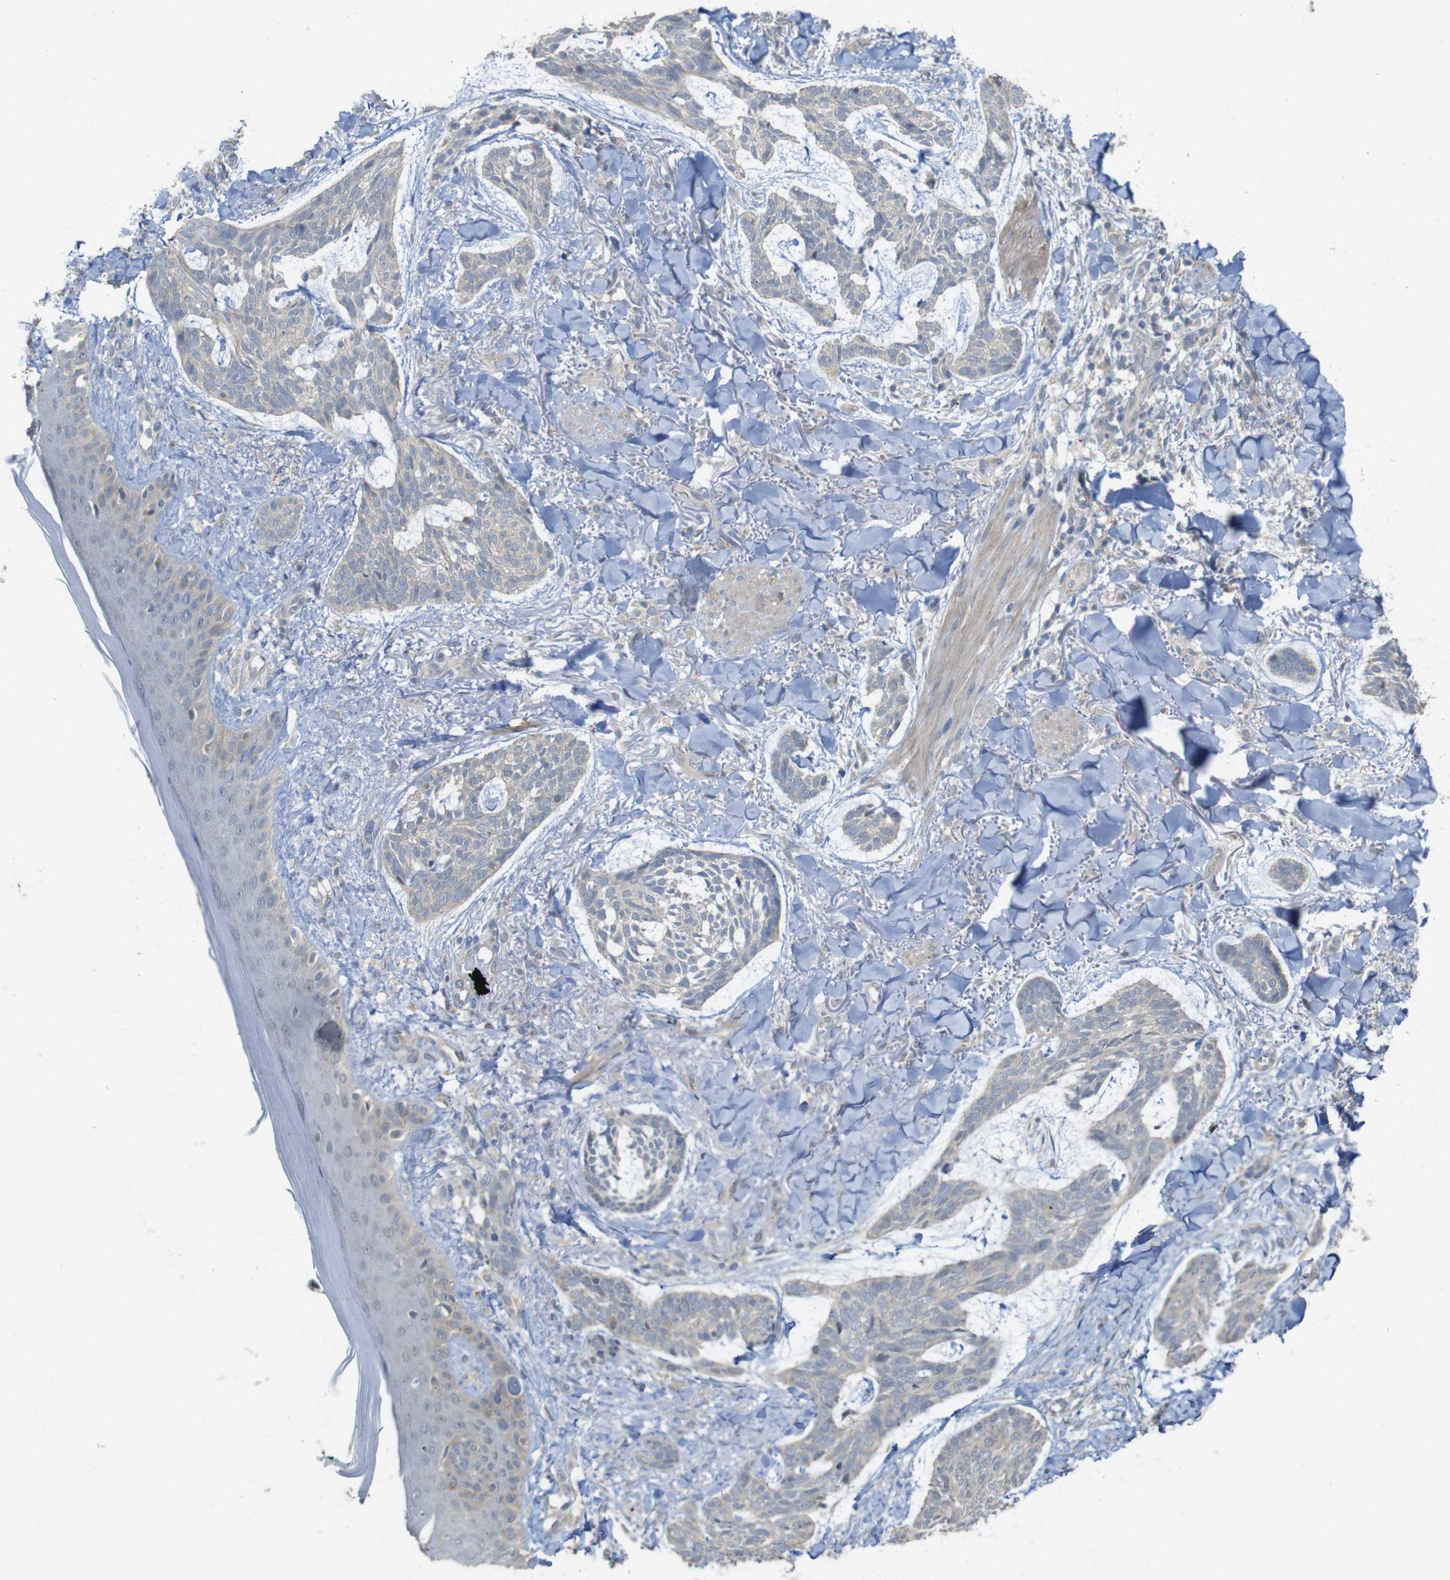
{"staining": {"intensity": "negative", "quantity": "none", "location": "none"}, "tissue": "skin cancer", "cell_type": "Tumor cells", "image_type": "cancer", "snomed": [{"axis": "morphology", "description": "Basal cell carcinoma"}, {"axis": "topography", "description": "Skin"}], "caption": "Human basal cell carcinoma (skin) stained for a protein using immunohistochemistry (IHC) reveals no staining in tumor cells.", "gene": "CDC34", "patient": {"sex": "male", "age": 43}}